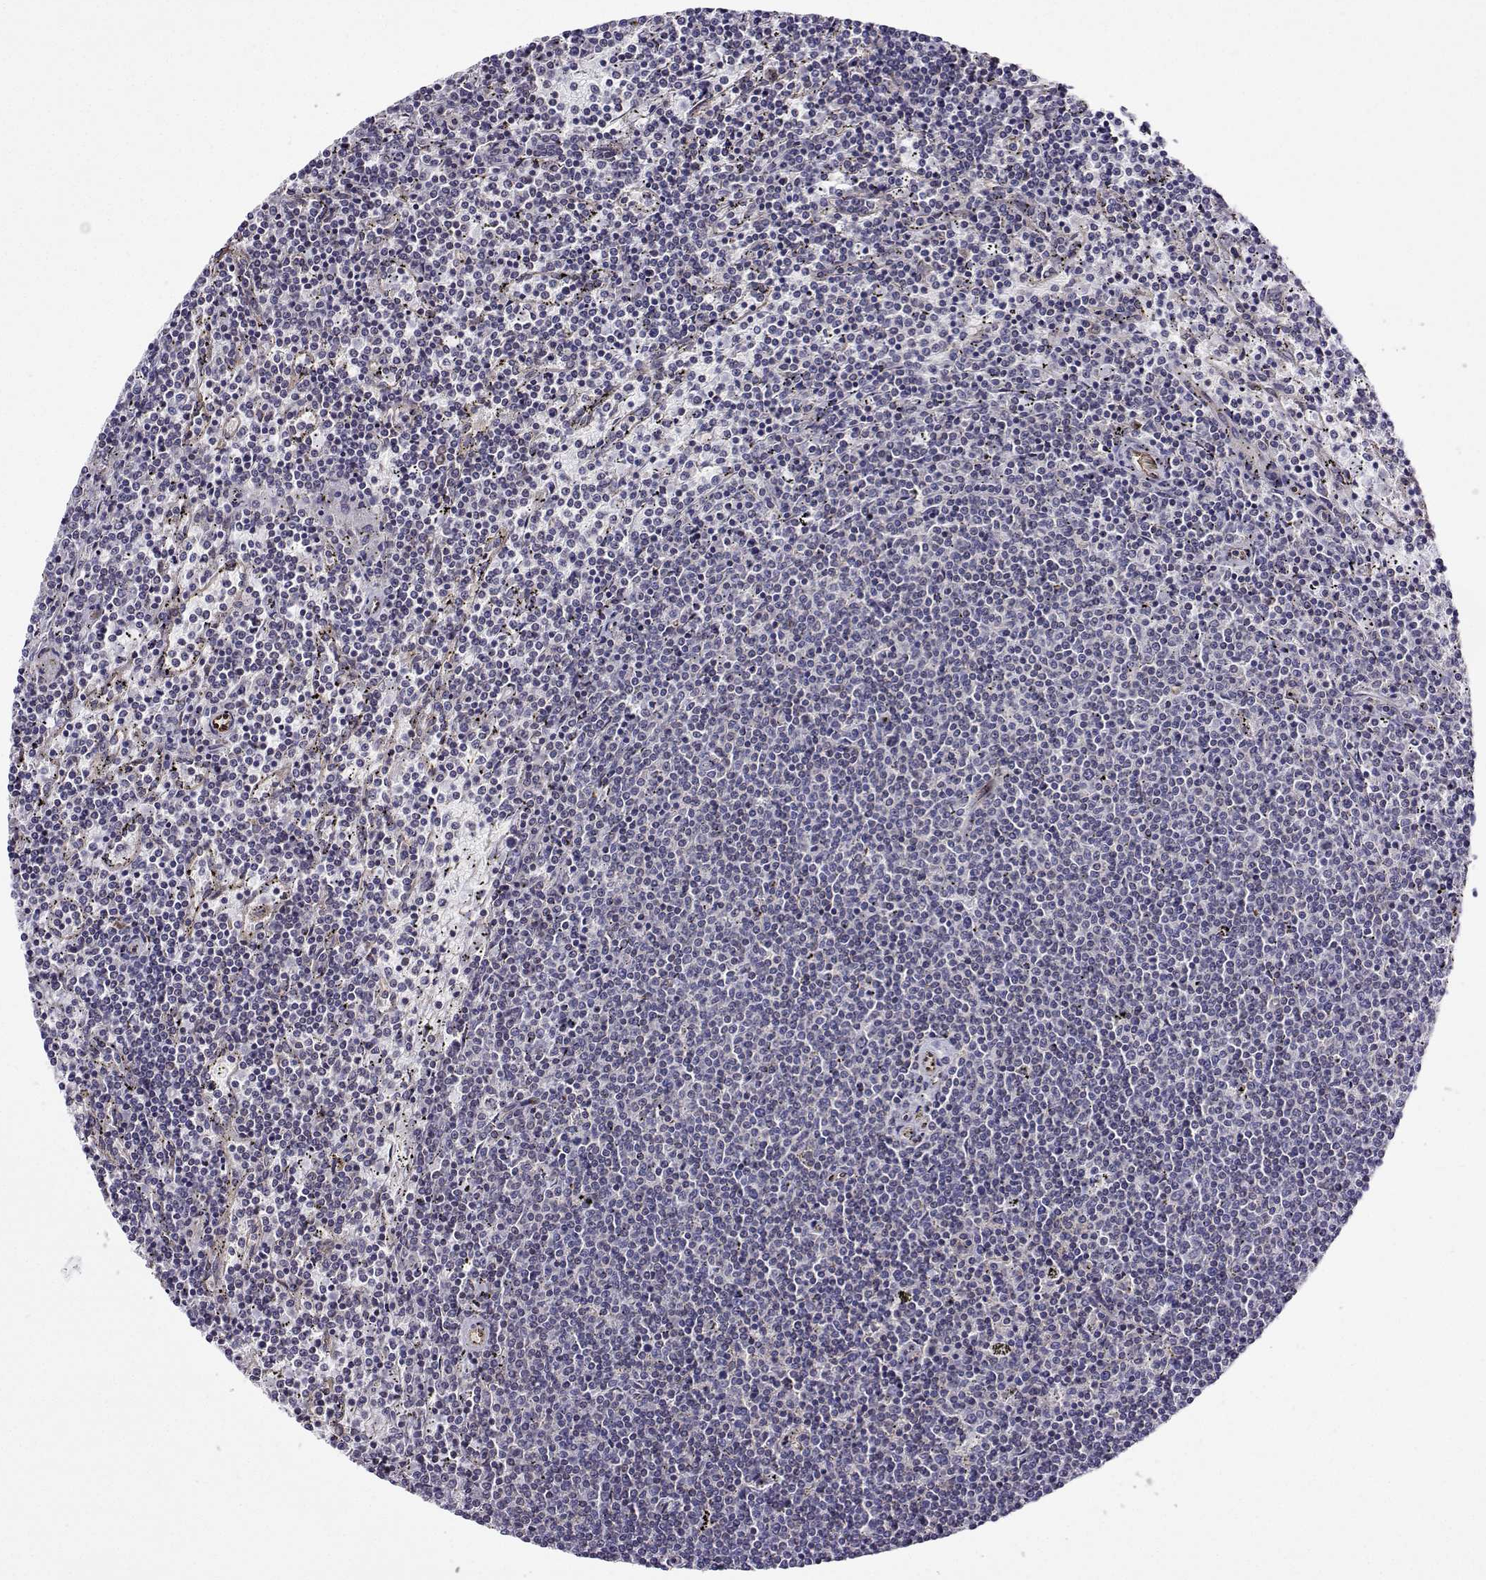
{"staining": {"intensity": "negative", "quantity": "none", "location": "none"}, "tissue": "lymphoma", "cell_type": "Tumor cells", "image_type": "cancer", "snomed": [{"axis": "morphology", "description": "Malignant lymphoma, non-Hodgkin's type, Low grade"}, {"axis": "topography", "description": "Spleen"}], "caption": "Immunohistochemistry image of malignant lymphoma, non-Hodgkin's type (low-grade) stained for a protein (brown), which demonstrates no staining in tumor cells.", "gene": "PGRMC2", "patient": {"sex": "female", "age": 50}}